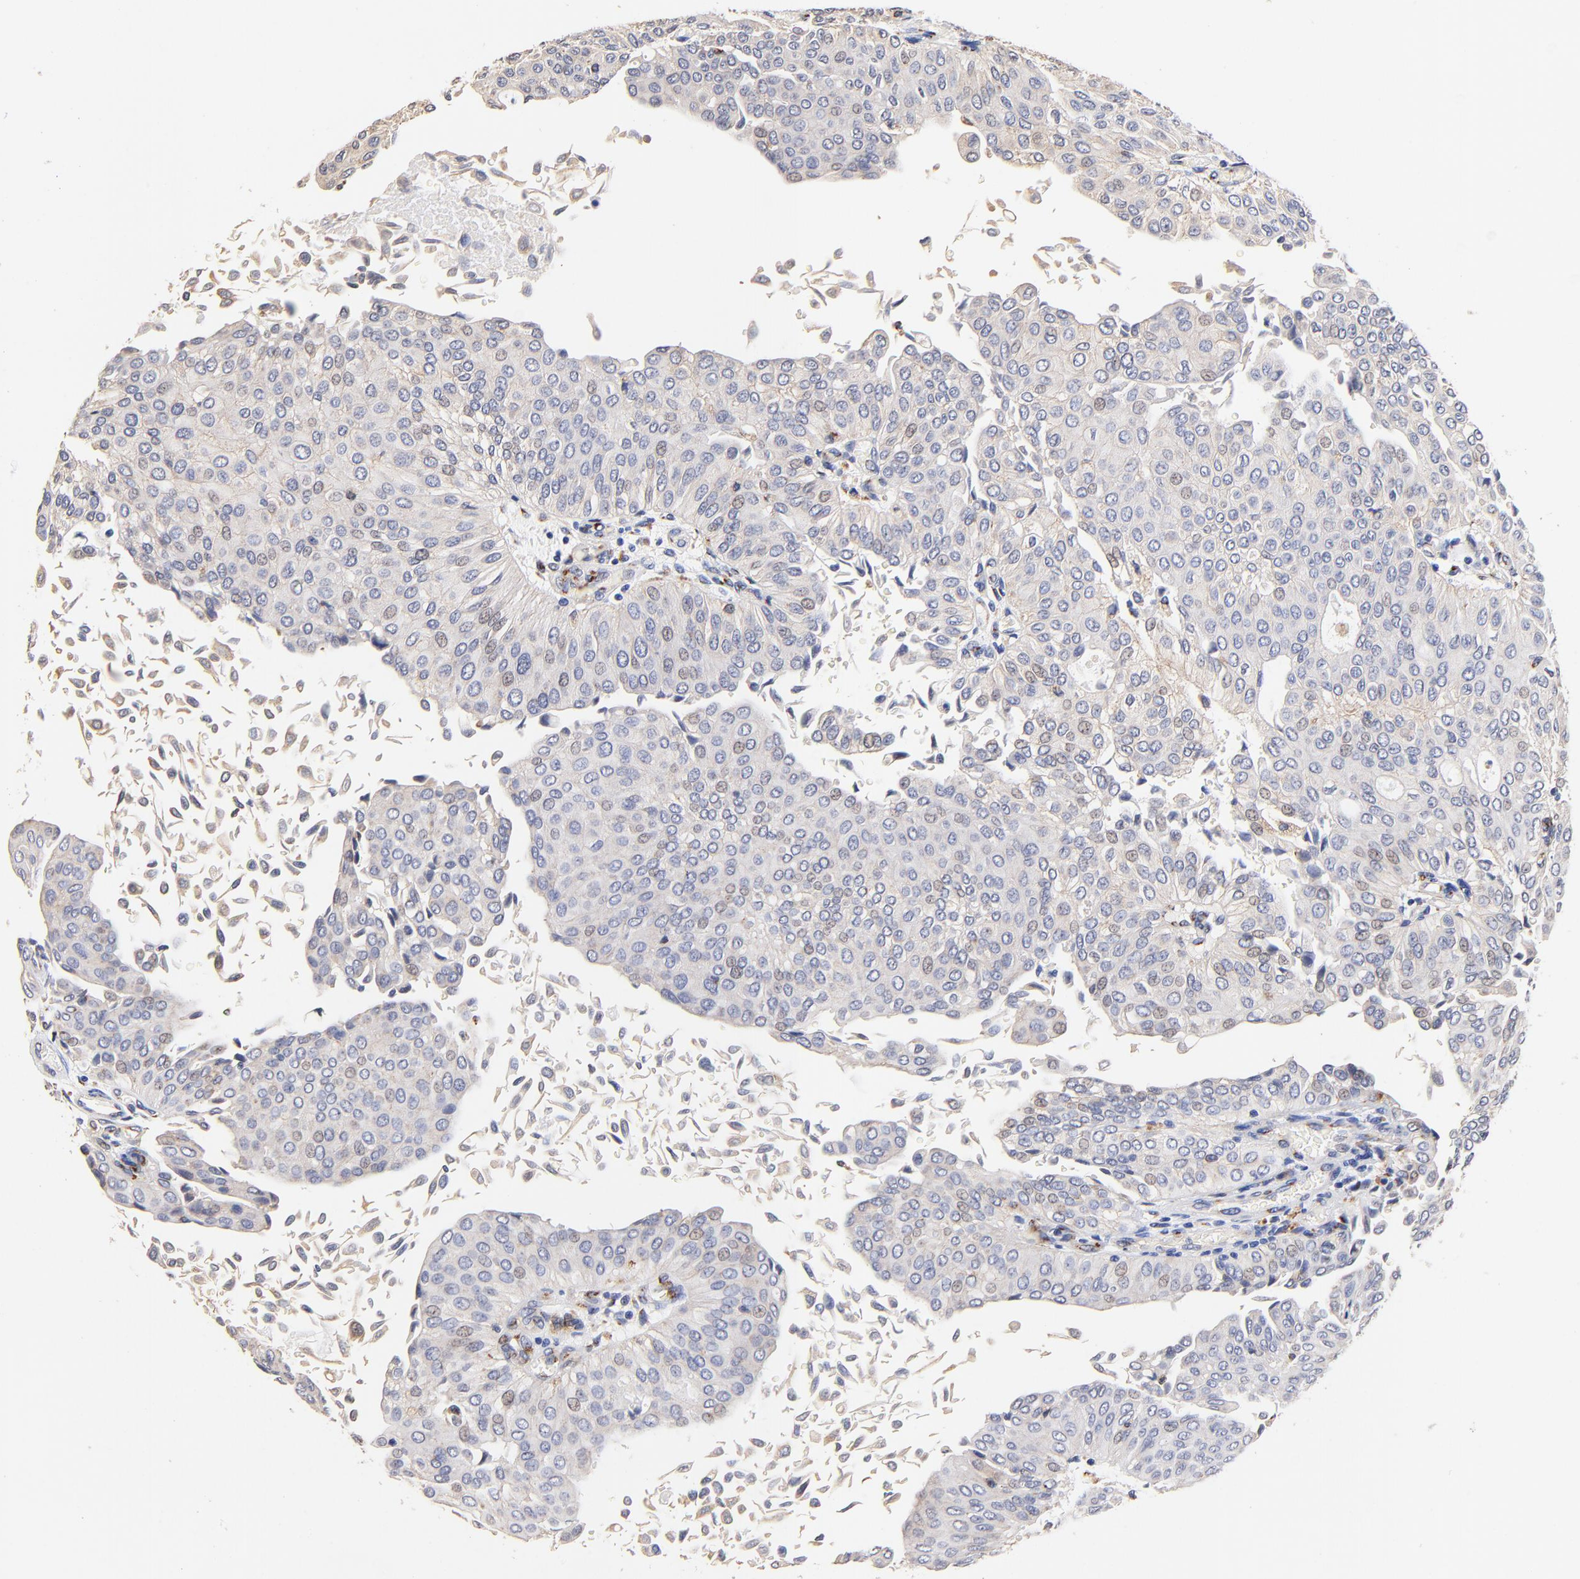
{"staining": {"intensity": "weak", "quantity": "<25%", "location": "nuclear"}, "tissue": "urothelial cancer", "cell_type": "Tumor cells", "image_type": "cancer", "snomed": [{"axis": "morphology", "description": "Urothelial carcinoma, Low grade"}, {"axis": "topography", "description": "Urinary bladder"}], "caption": "Human urothelial carcinoma (low-grade) stained for a protein using immunohistochemistry shows no expression in tumor cells.", "gene": "FMNL3", "patient": {"sex": "male", "age": 64}}